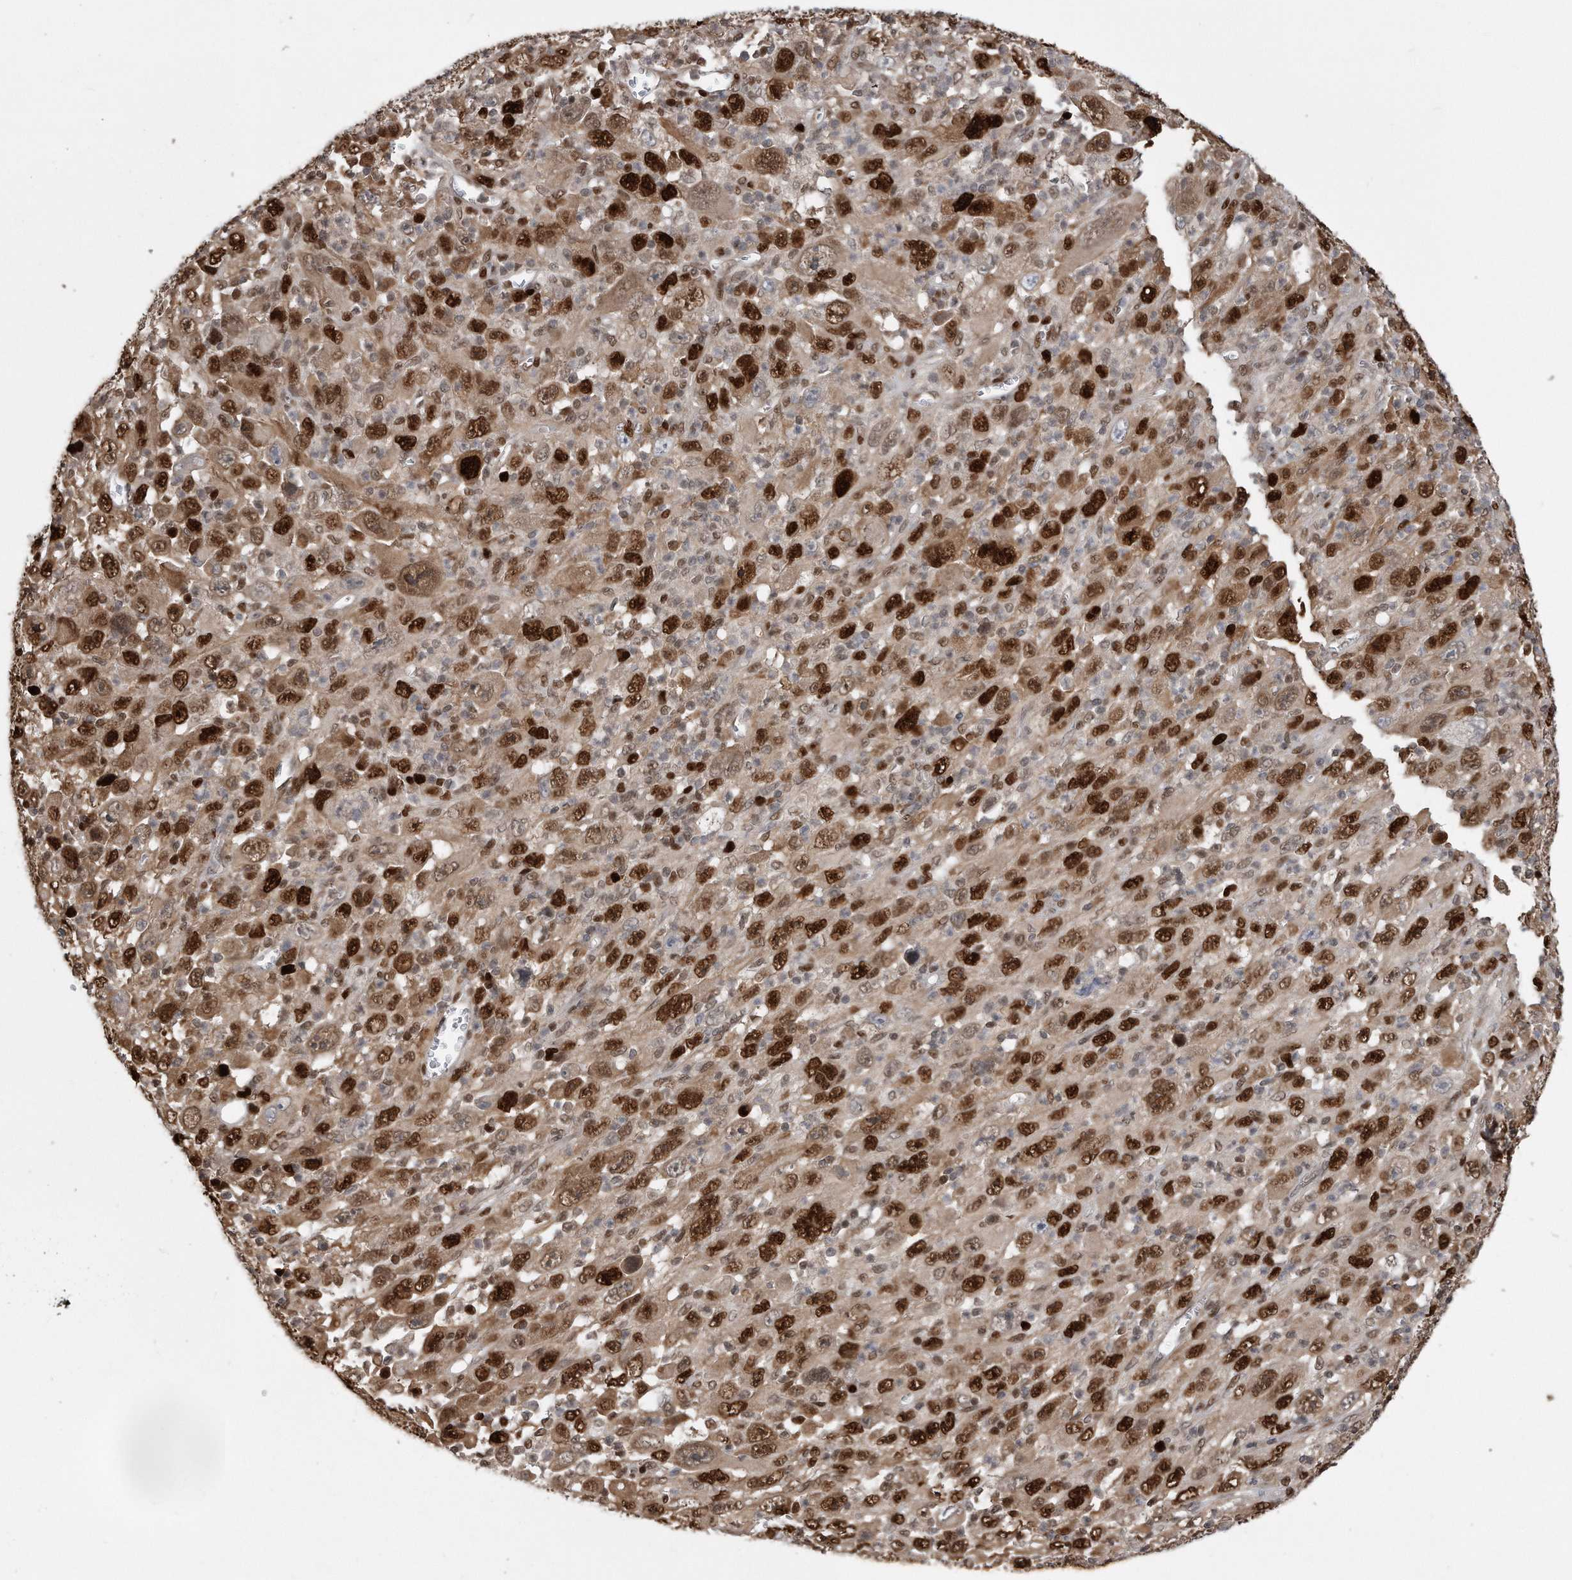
{"staining": {"intensity": "strong", "quantity": ">75%", "location": "cytoplasmic/membranous,nuclear"}, "tissue": "melanoma", "cell_type": "Tumor cells", "image_type": "cancer", "snomed": [{"axis": "morphology", "description": "Malignant melanoma, Metastatic site"}, {"axis": "topography", "description": "Skin"}], "caption": "A micrograph of malignant melanoma (metastatic site) stained for a protein shows strong cytoplasmic/membranous and nuclear brown staining in tumor cells.", "gene": "PCNA", "patient": {"sex": "female", "age": 56}}